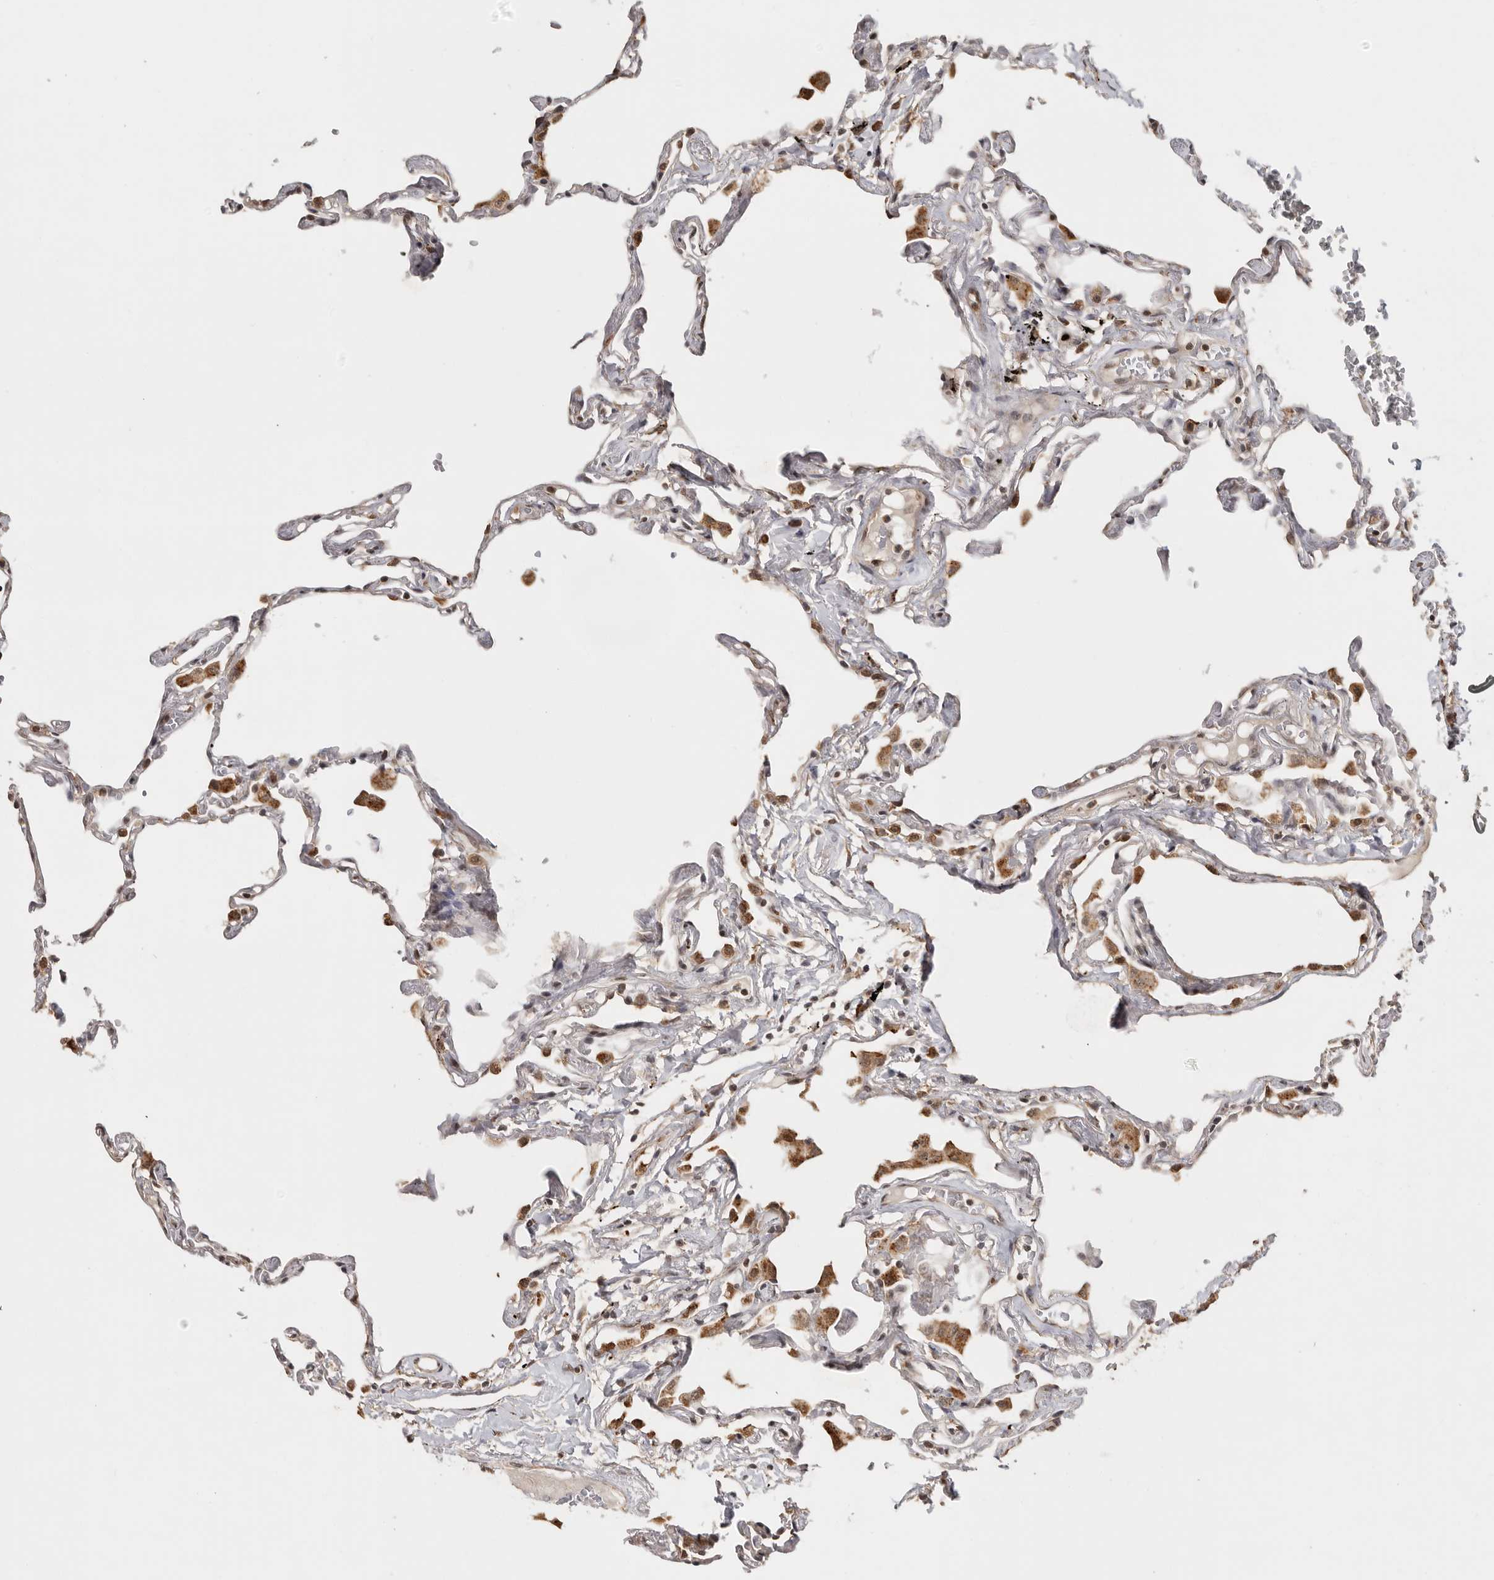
{"staining": {"intensity": "moderate", "quantity": "<25%", "location": "cytoplasmic/membranous,nuclear"}, "tissue": "lung", "cell_type": "Alveolar cells", "image_type": "normal", "snomed": [{"axis": "morphology", "description": "Normal tissue, NOS"}, {"axis": "topography", "description": "Lung"}], "caption": "A micrograph of human lung stained for a protein exhibits moderate cytoplasmic/membranous,nuclear brown staining in alveolar cells. (IHC, brightfield microscopy, high magnification).", "gene": "ZNF83", "patient": {"sex": "female", "age": 67}}